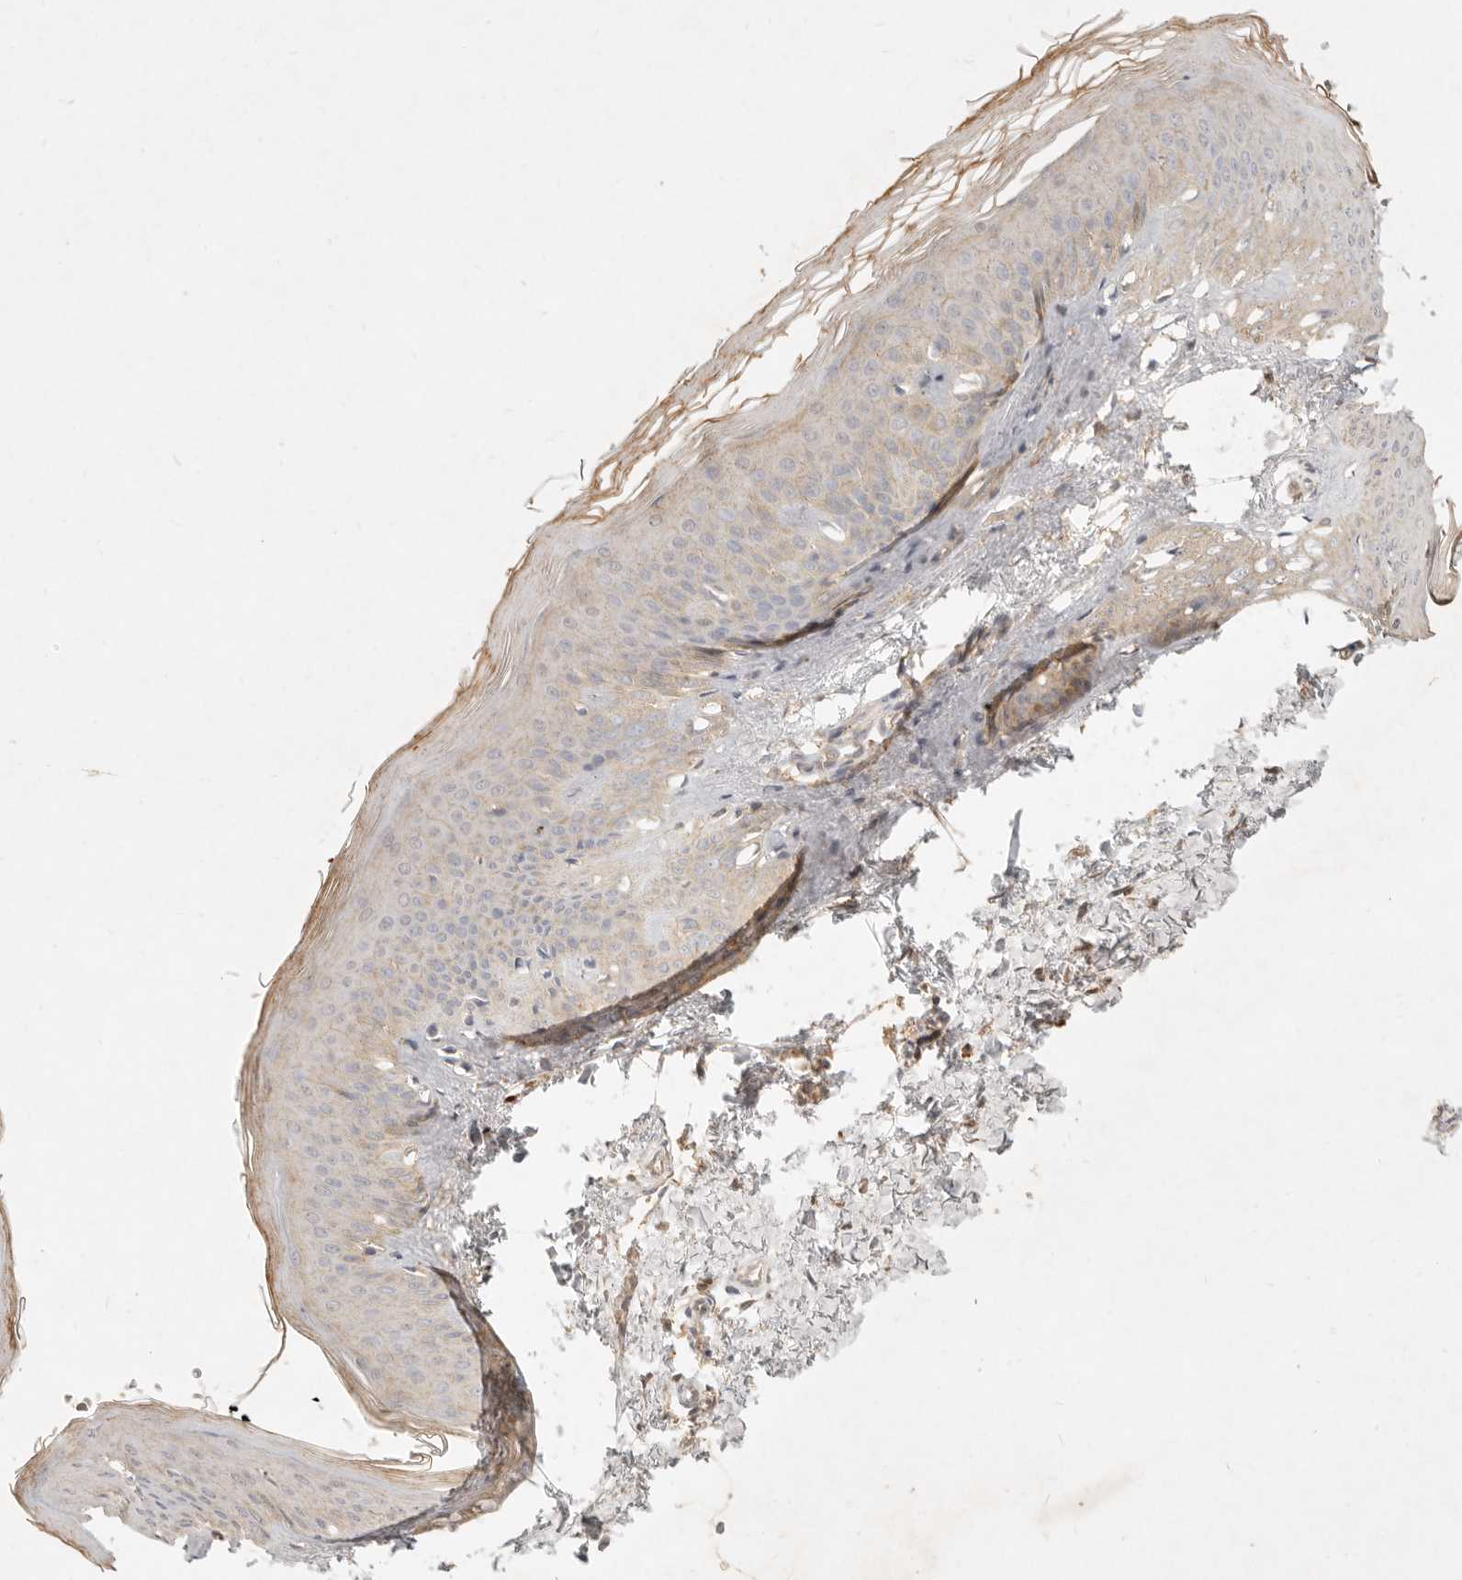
{"staining": {"intensity": "moderate", "quantity": ">75%", "location": "cytoplasmic/membranous"}, "tissue": "skin", "cell_type": "Fibroblasts", "image_type": "normal", "snomed": [{"axis": "morphology", "description": "Normal tissue, NOS"}, {"axis": "topography", "description": "Skin"}], "caption": "This image shows immunohistochemistry staining of benign skin, with medium moderate cytoplasmic/membranous expression in about >75% of fibroblasts.", "gene": "FREM2", "patient": {"sex": "female", "age": 27}}